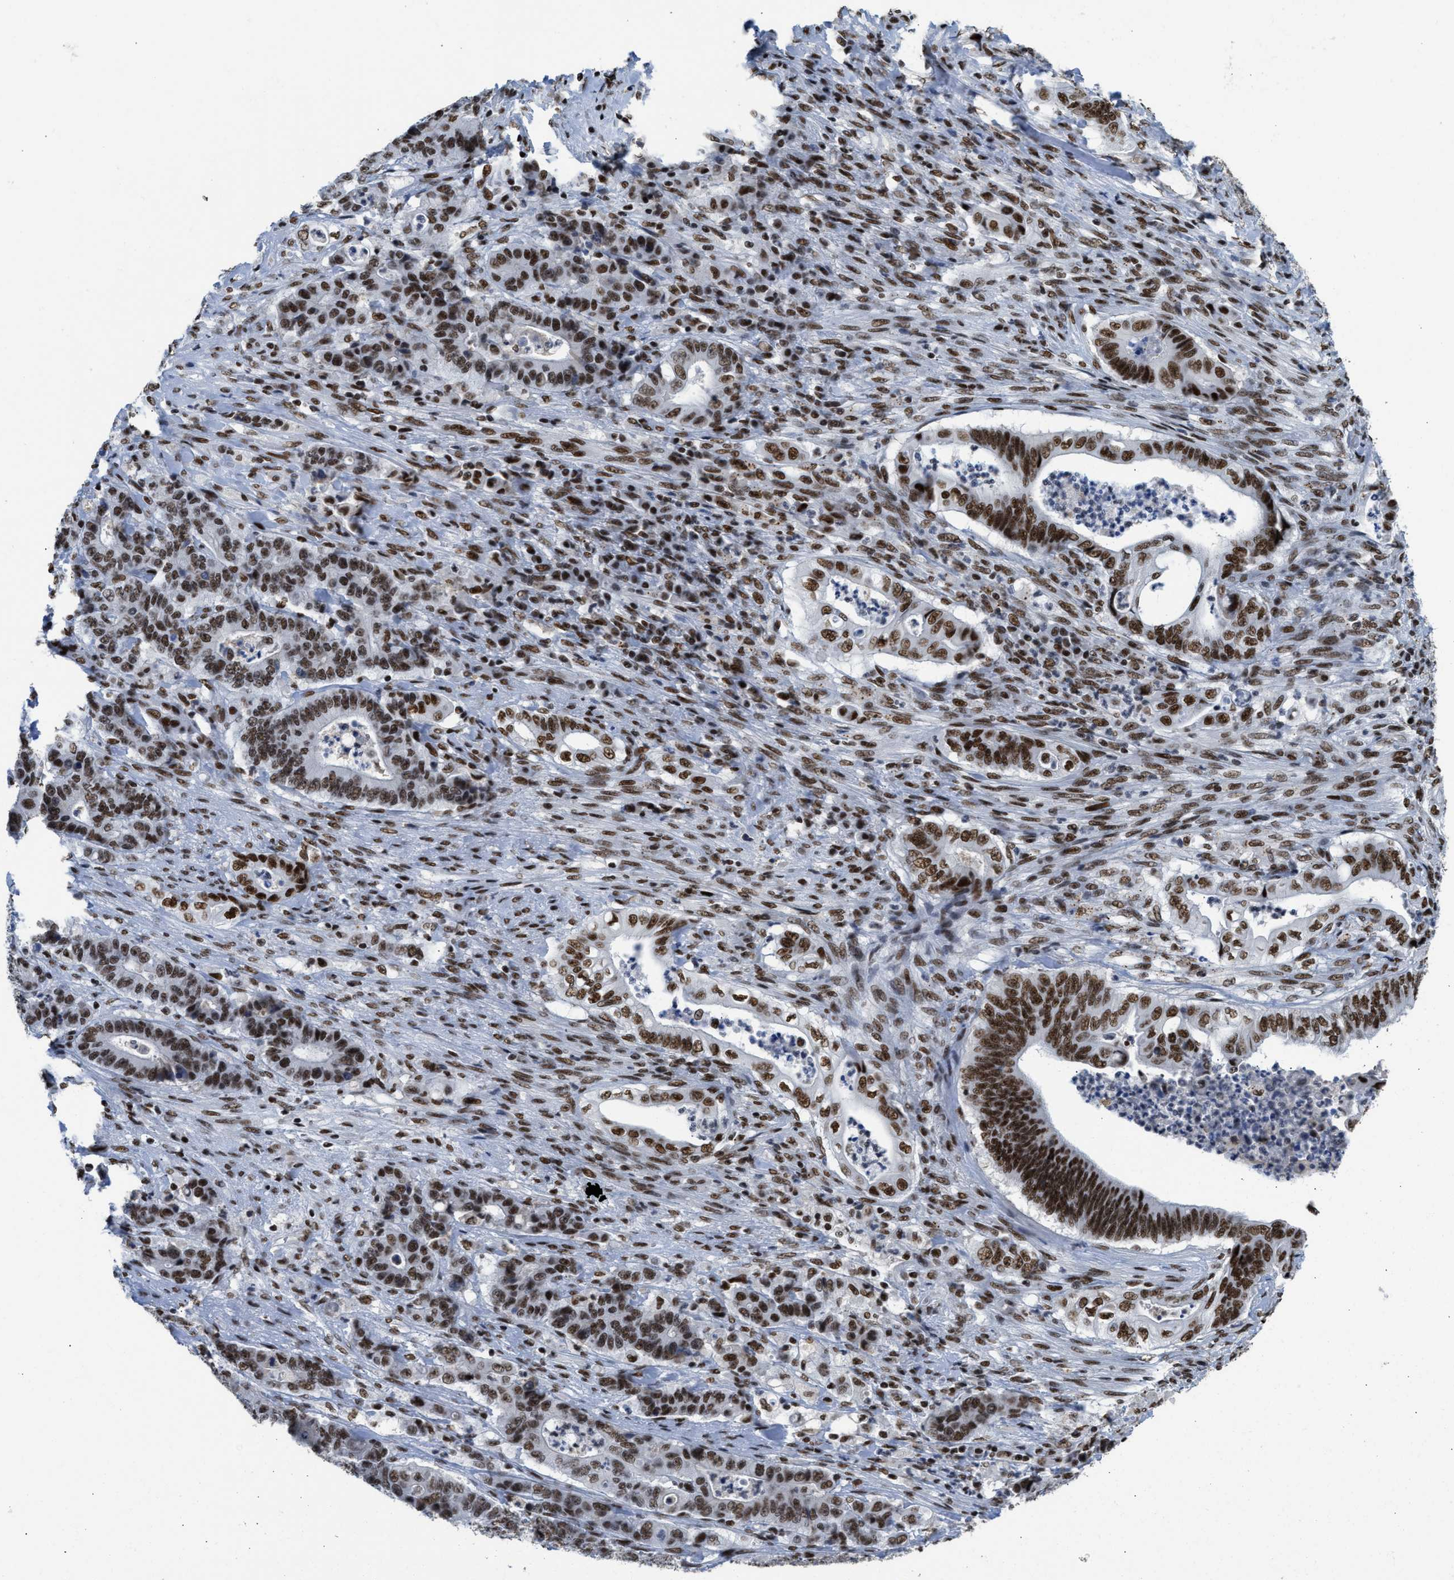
{"staining": {"intensity": "strong", "quantity": ">75%", "location": "nuclear"}, "tissue": "stomach cancer", "cell_type": "Tumor cells", "image_type": "cancer", "snomed": [{"axis": "morphology", "description": "Adenocarcinoma, NOS"}, {"axis": "topography", "description": "Stomach"}], "caption": "Protein expression analysis of adenocarcinoma (stomach) shows strong nuclear positivity in approximately >75% of tumor cells.", "gene": "SCAF4", "patient": {"sex": "female", "age": 73}}